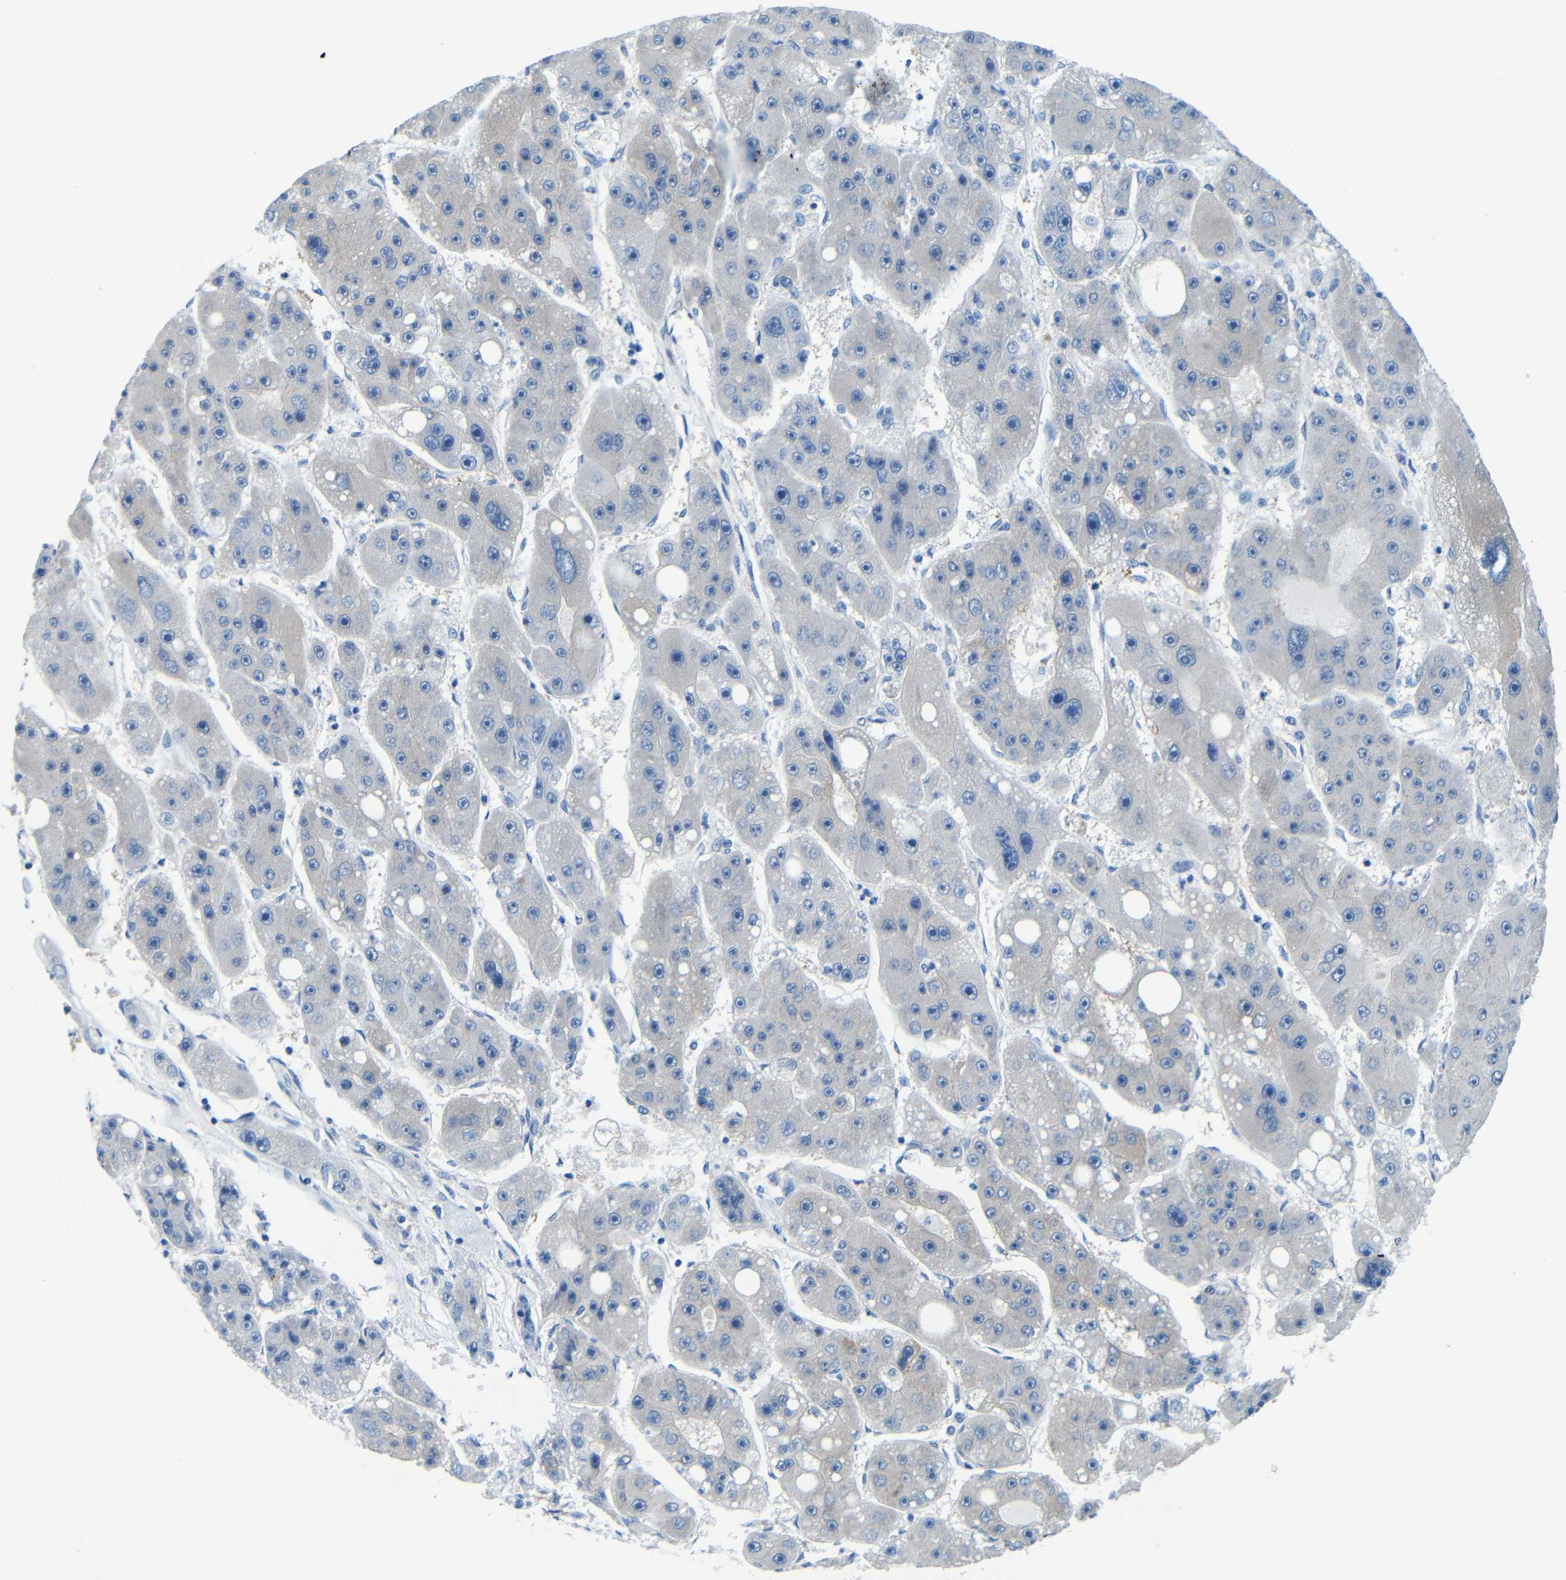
{"staining": {"intensity": "negative", "quantity": "none", "location": "none"}, "tissue": "liver cancer", "cell_type": "Tumor cells", "image_type": "cancer", "snomed": [{"axis": "morphology", "description": "Carcinoma, Hepatocellular, NOS"}, {"axis": "topography", "description": "Liver"}], "caption": "IHC image of human hepatocellular carcinoma (liver) stained for a protein (brown), which reveals no positivity in tumor cells. (DAB (3,3'-diaminobenzidine) immunohistochemistry (IHC) visualized using brightfield microscopy, high magnification).", "gene": "MAP2", "patient": {"sex": "female", "age": 61}}